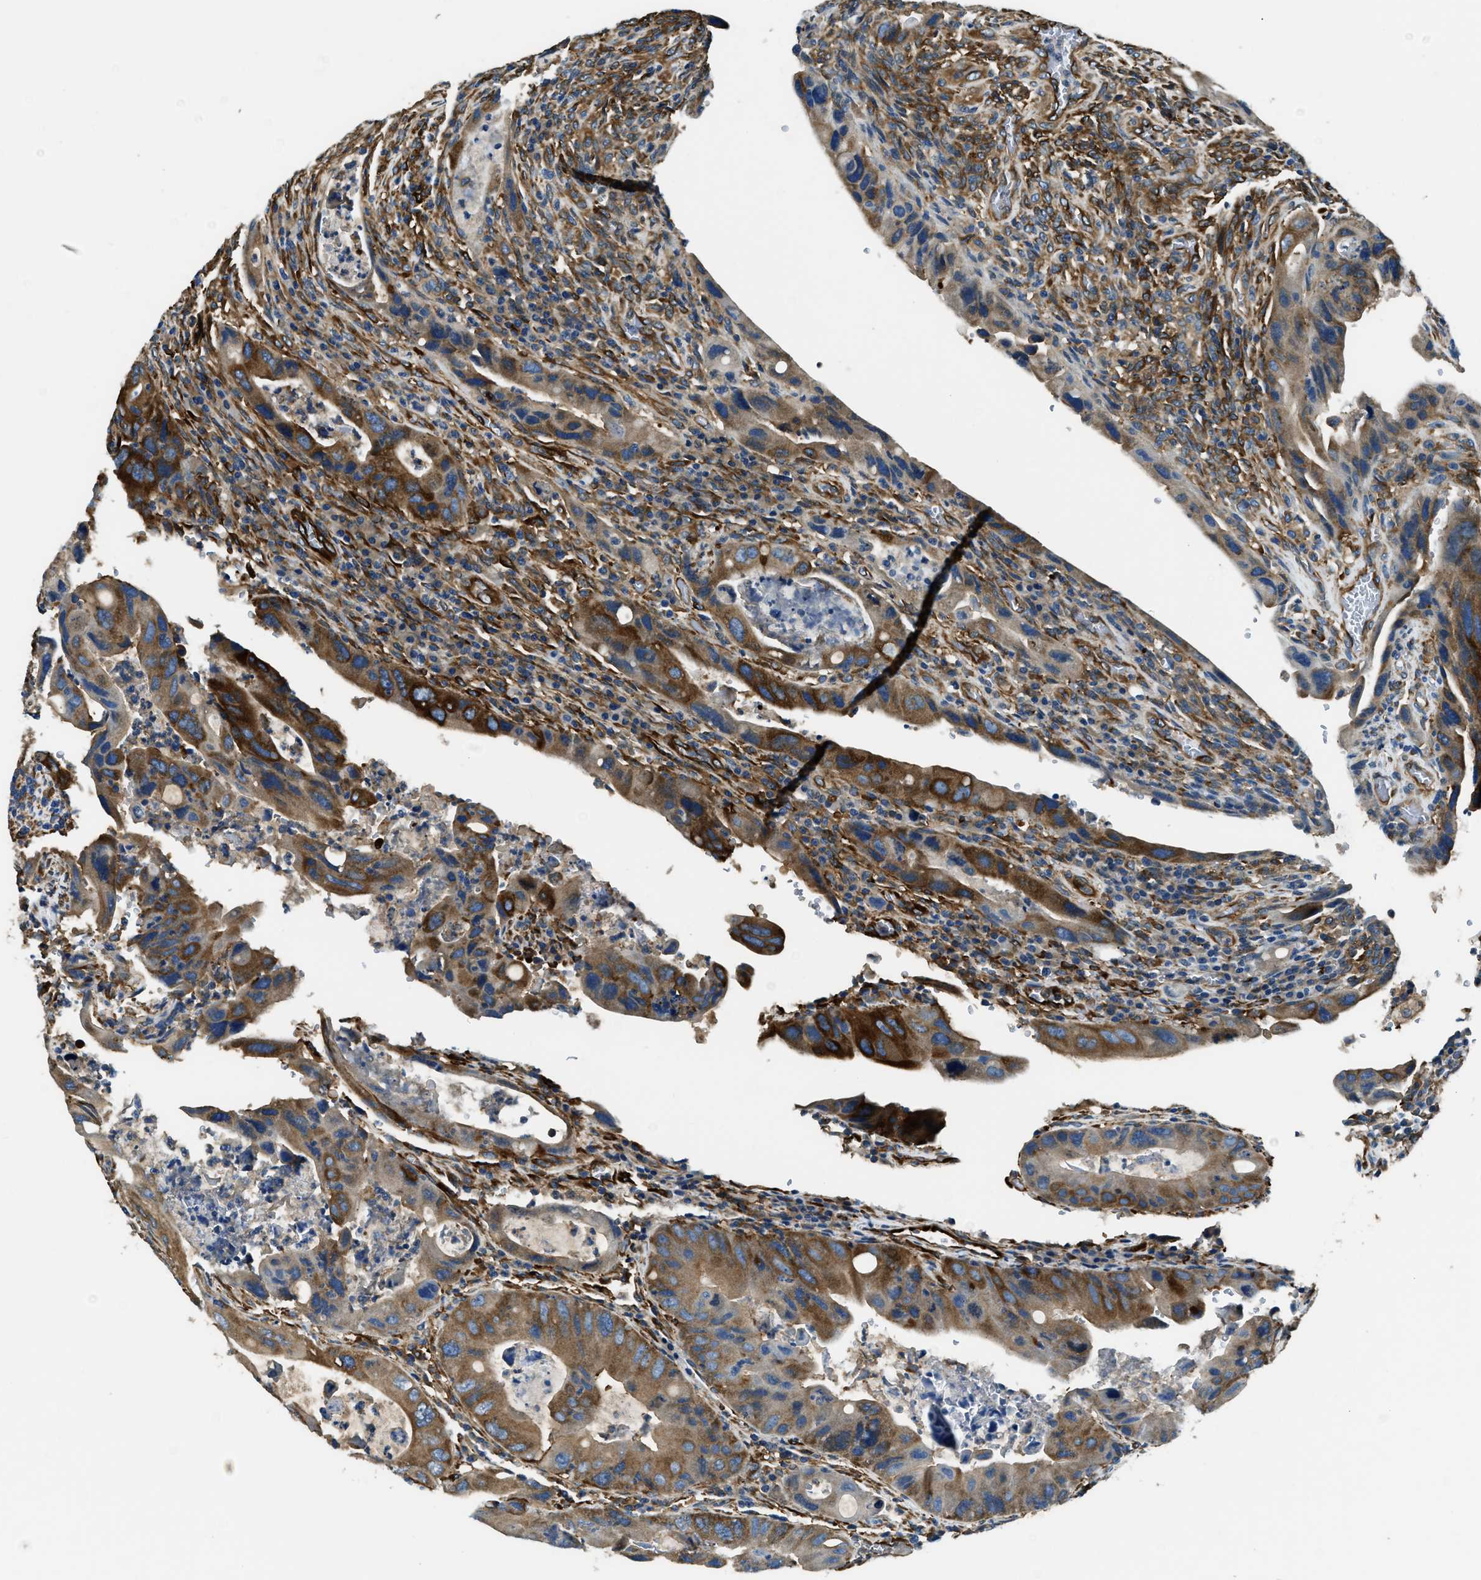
{"staining": {"intensity": "strong", "quantity": ">75%", "location": "cytoplasmic/membranous"}, "tissue": "colorectal cancer", "cell_type": "Tumor cells", "image_type": "cancer", "snomed": [{"axis": "morphology", "description": "Adenocarcinoma, NOS"}, {"axis": "topography", "description": "Rectum"}], "caption": "Adenocarcinoma (colorectal) stained for a protein displays strong cytoplasmic/membranous positivity in tumor cells.", "gene": "EEA1", "patient": {"sex": "female", "age": 57}}